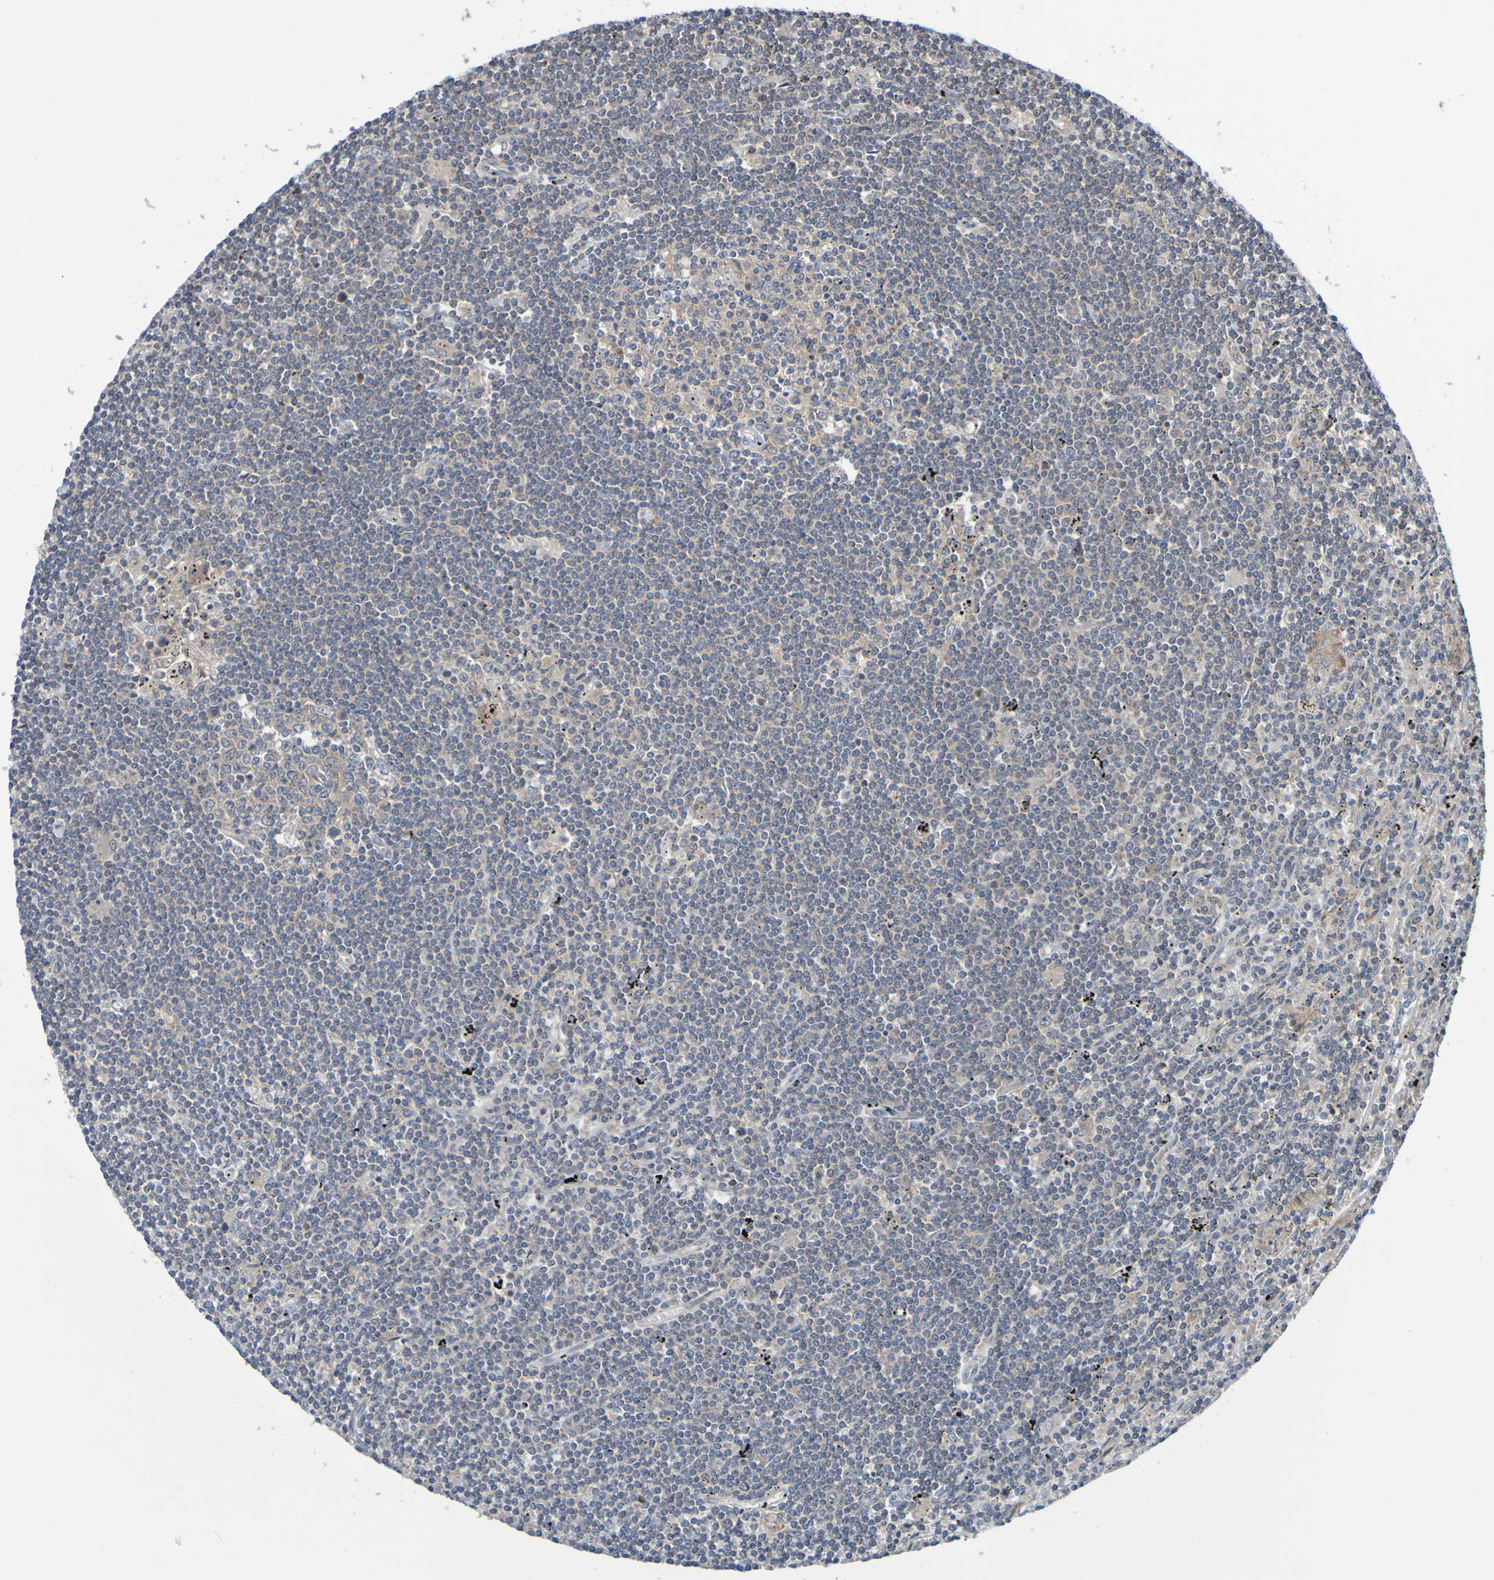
{"staining": {"intensity": "weak", "quantity": "<25%", "location": "cytoplasmic/membranous"}, "tissue": "lymphoma", "cell_type": "Tumor cells", "image_type": "cancer", "snomed": [{"axis": "morphology", "description": "Malignant lymphoma, non-Hodgkin's type, Low grade"}, {"axis": "topography", "description": "Spleen"}], "caption": "Tumor cells are negative for protein expression in human lymphoma.", "gene": "SDK1", "patient": {"sex": "male", "age": 76}}